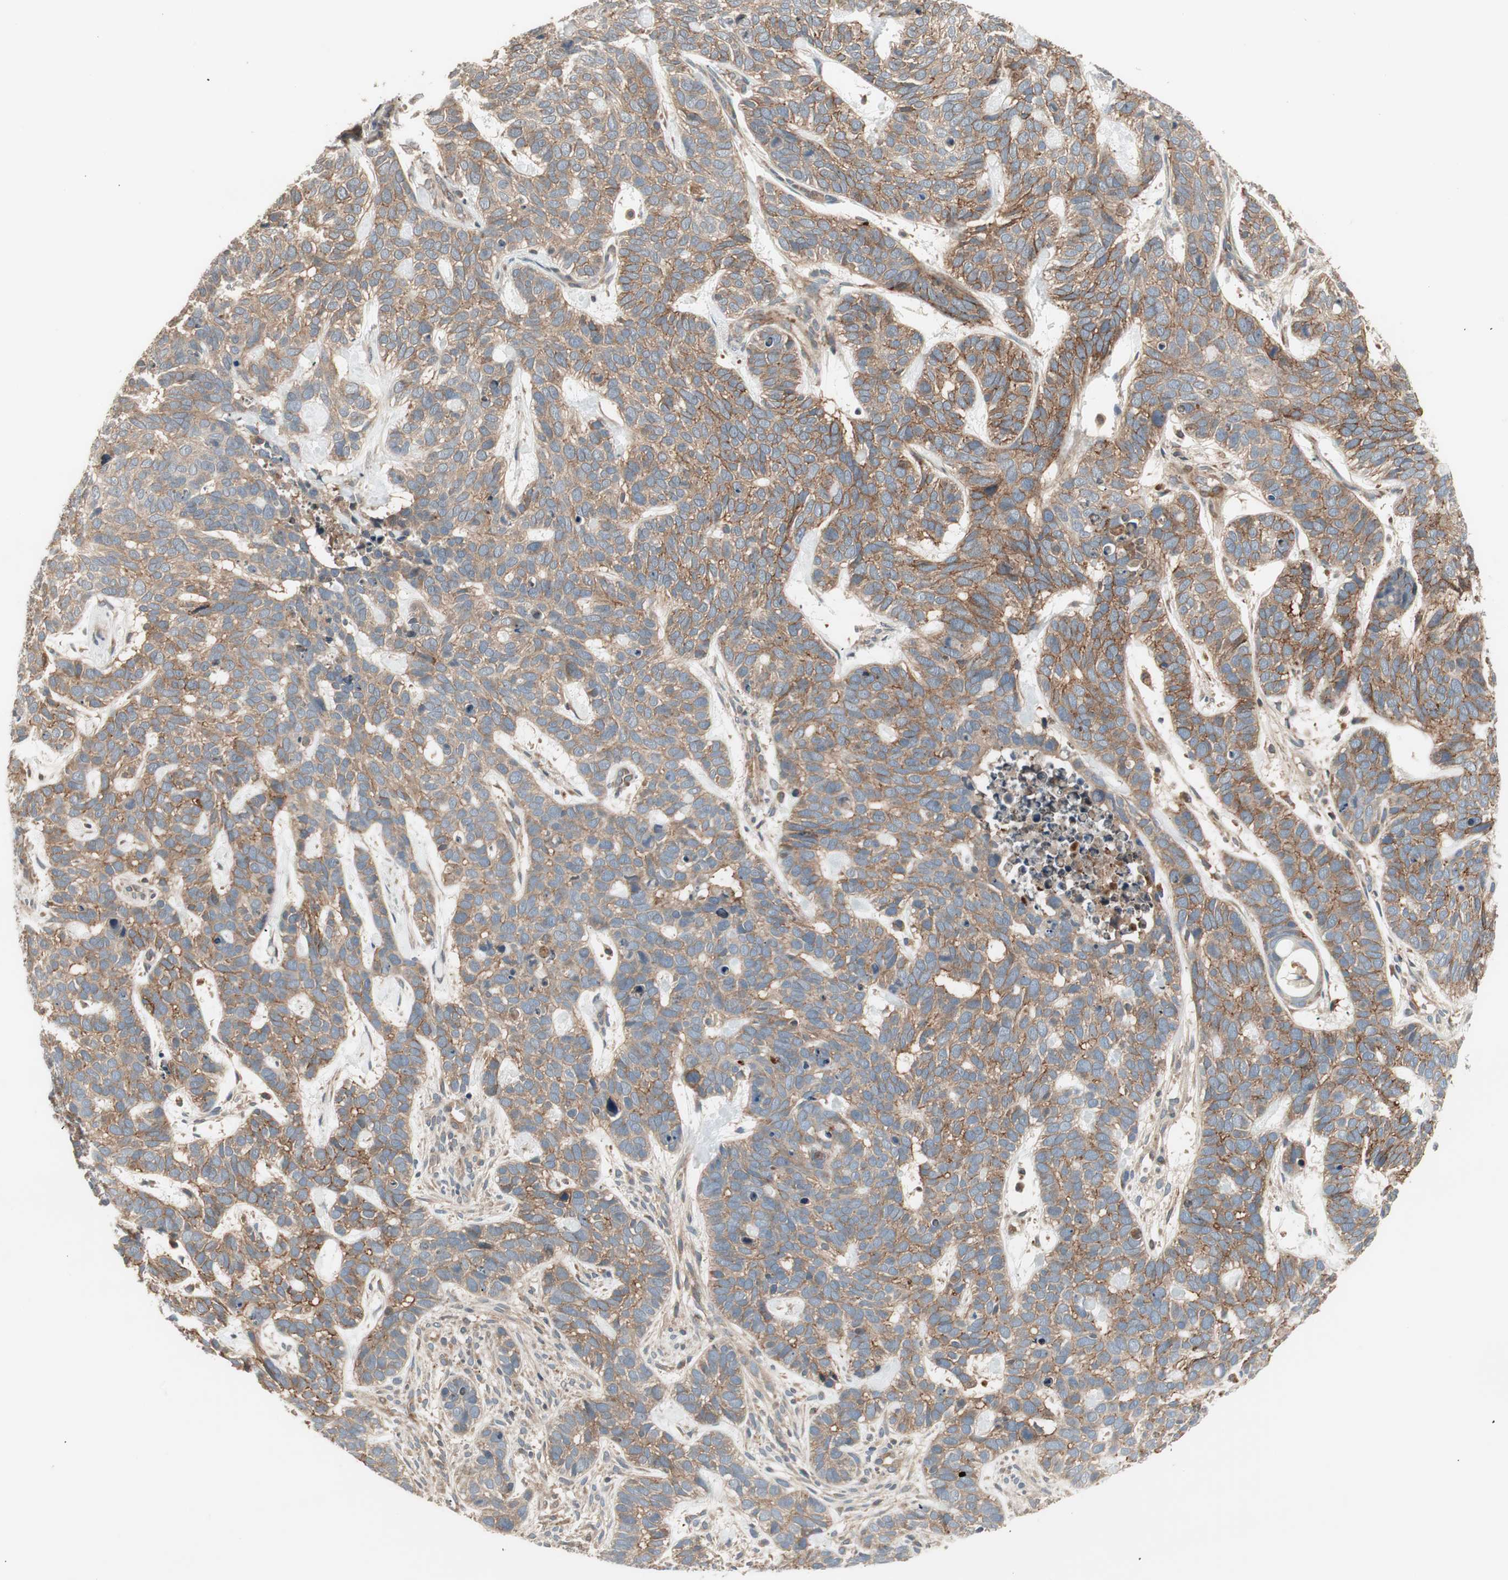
{"staining": {"intensity": "moderate", "quantity": ">75%", "location": "cytoplasmic/membranous"}, "tissue": "skin cancer", "cell_type": "Tumor cells", "image_type": "cancer", "snomed": [{"axis": "morphology", "description": "Basal cell carcinoma"}, {"axis": "topography", "description": "Skin"}], "caption": "Tumor cells reveal medium levels of moderate cytoplasmic/membranous staining in approximately >75% of cells in basal cell carcinoma (skin). (DAB (3,3'-diaminobenzidine) IHC, brown staining for protein, blue staining for nuclei).", "gene": "SFRP1", "patient": {"sex": "male", "age": 87}}